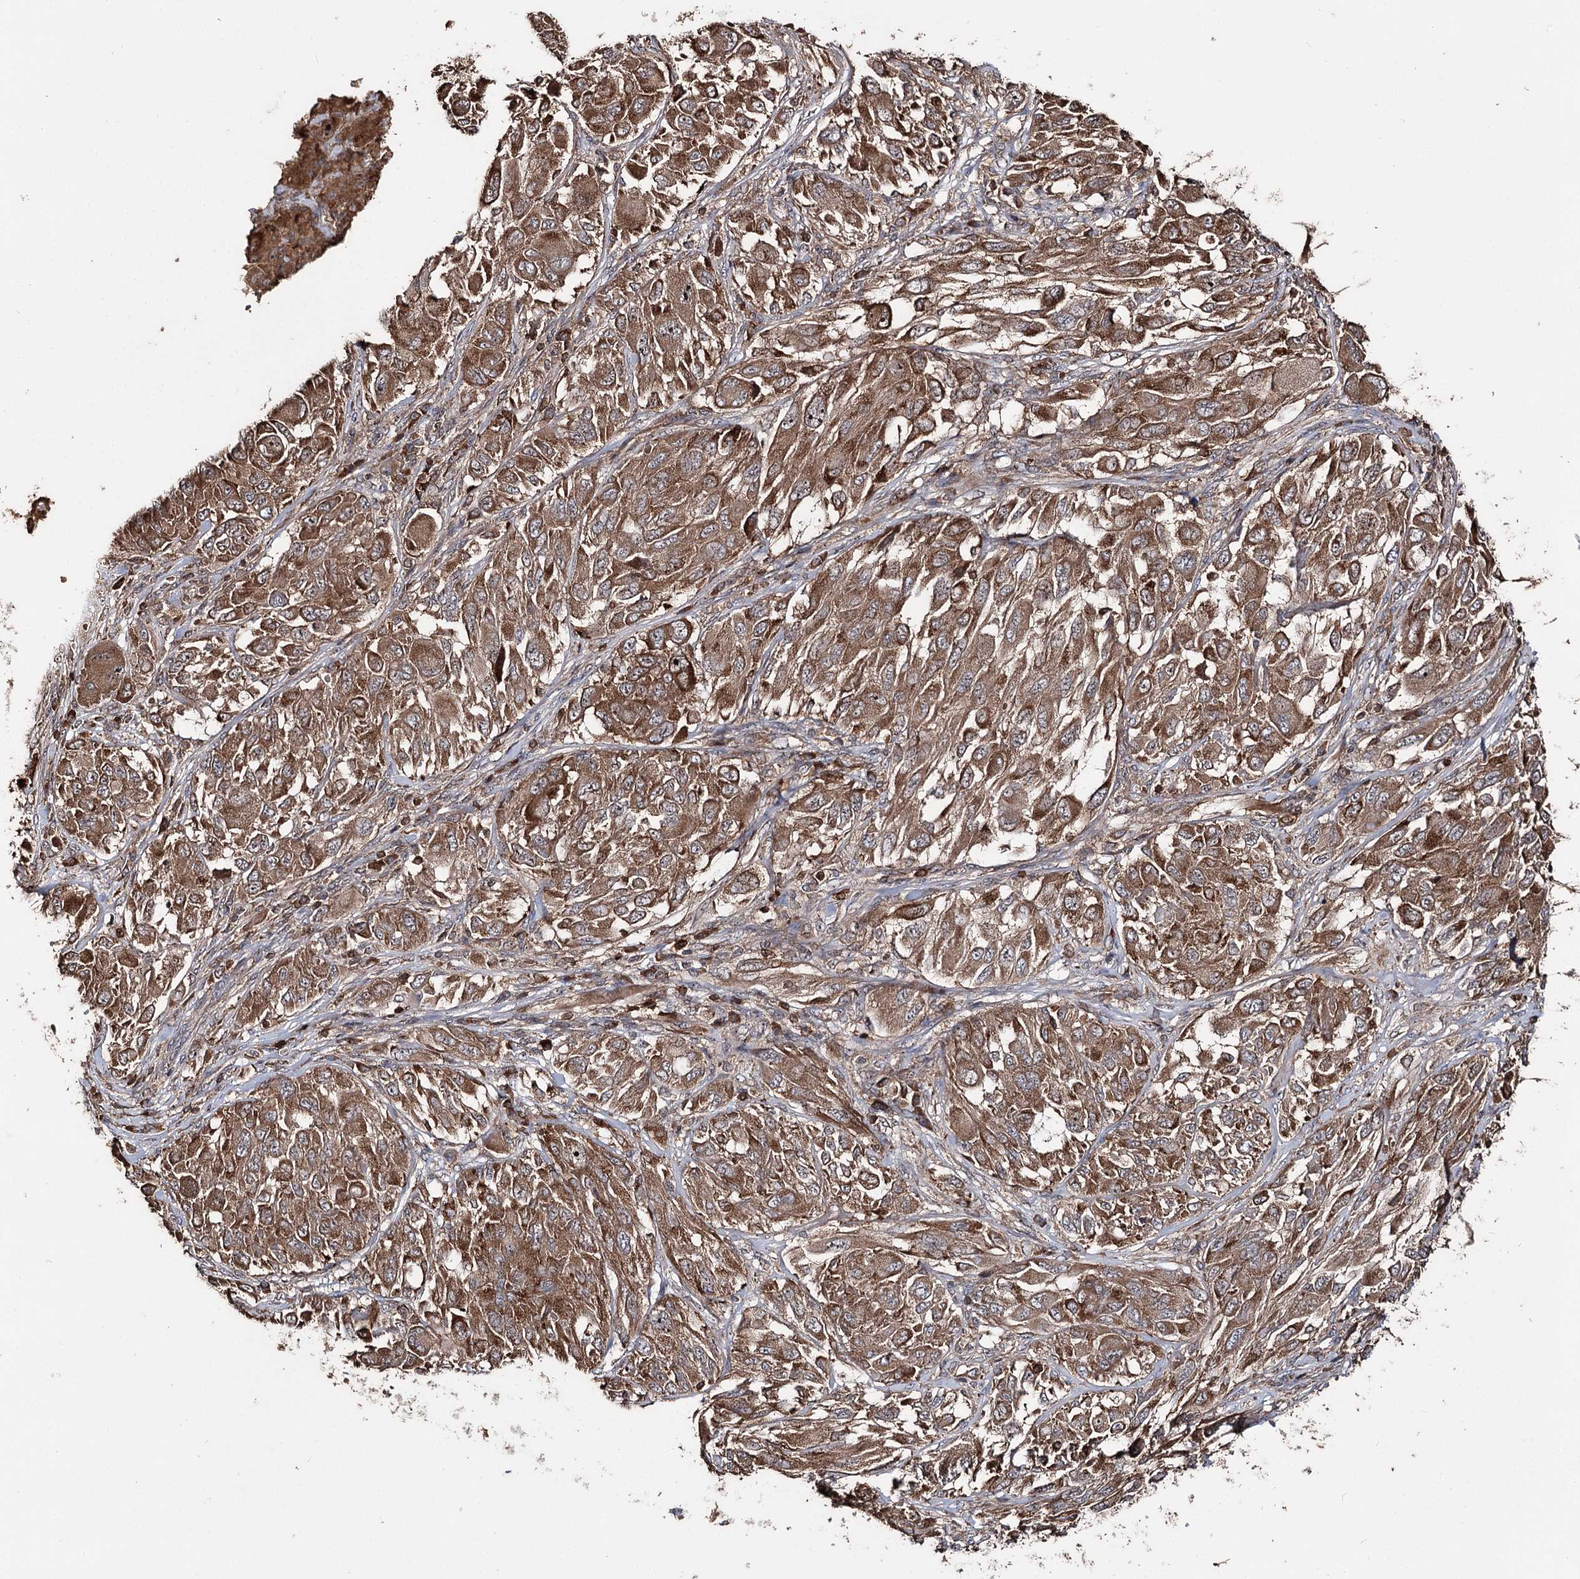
{"staining": {"intensity": "moderate", "quantity": ">75%", "location": "cytoplasmic/membranous"}, "tissue": "melanoma", "cell_type": "Tumor cells", "image_type": "cancer", "snomed": [{"axis": "morphology", "description": "Malignant melanoma, NOS"}, {"axis": "topography", "description": "Skin"}], "caption": "Melanoma tissue reveals moderate cytoplasmic/membranous staining in about >75% of tumor cells", "gene": "FAM53B", "patient": {"sex": "female", "age": 91}}